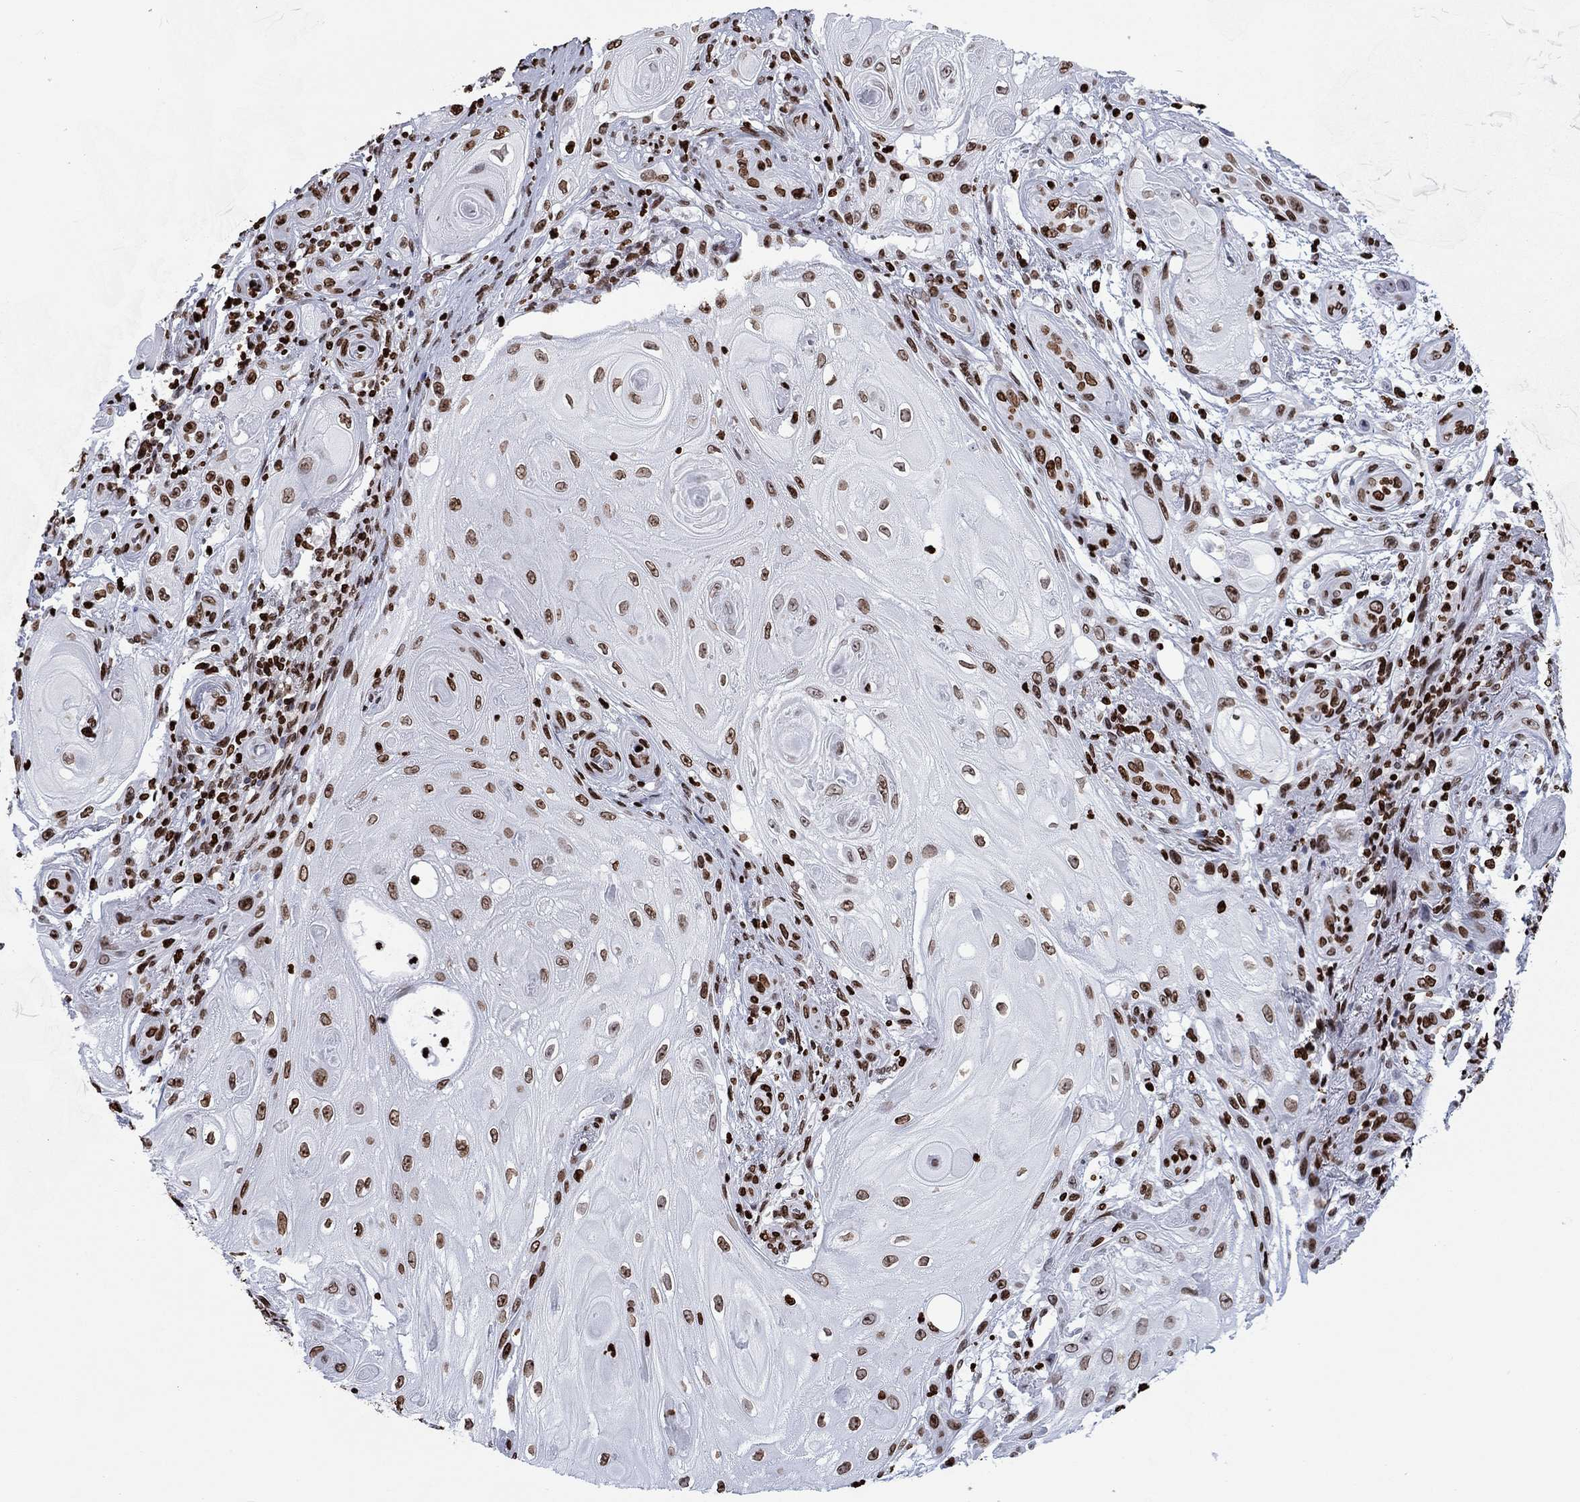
{"staining": {"intensity": "strong", "quantity": "25%-75%", "location": "nuclear"}, "tissue": "skin cancer", "cell_type": "Tumor cells", "image_type": "cancer", "snomed": [{"axis": "morphology", "description": "Squamous cell carcinoma, NOS"}, {"axis": "topography", "description": "Skin"}], "caption": "Immunohistochemistry (IHC) (DAB) staining of human skin cancer (squamous cell carcinoma) exhibits strong nuclear protein expression in about 25%-75% of tumor cells.", "gene": "H1-5", "patient": {"sex": "male", "age": 62}}